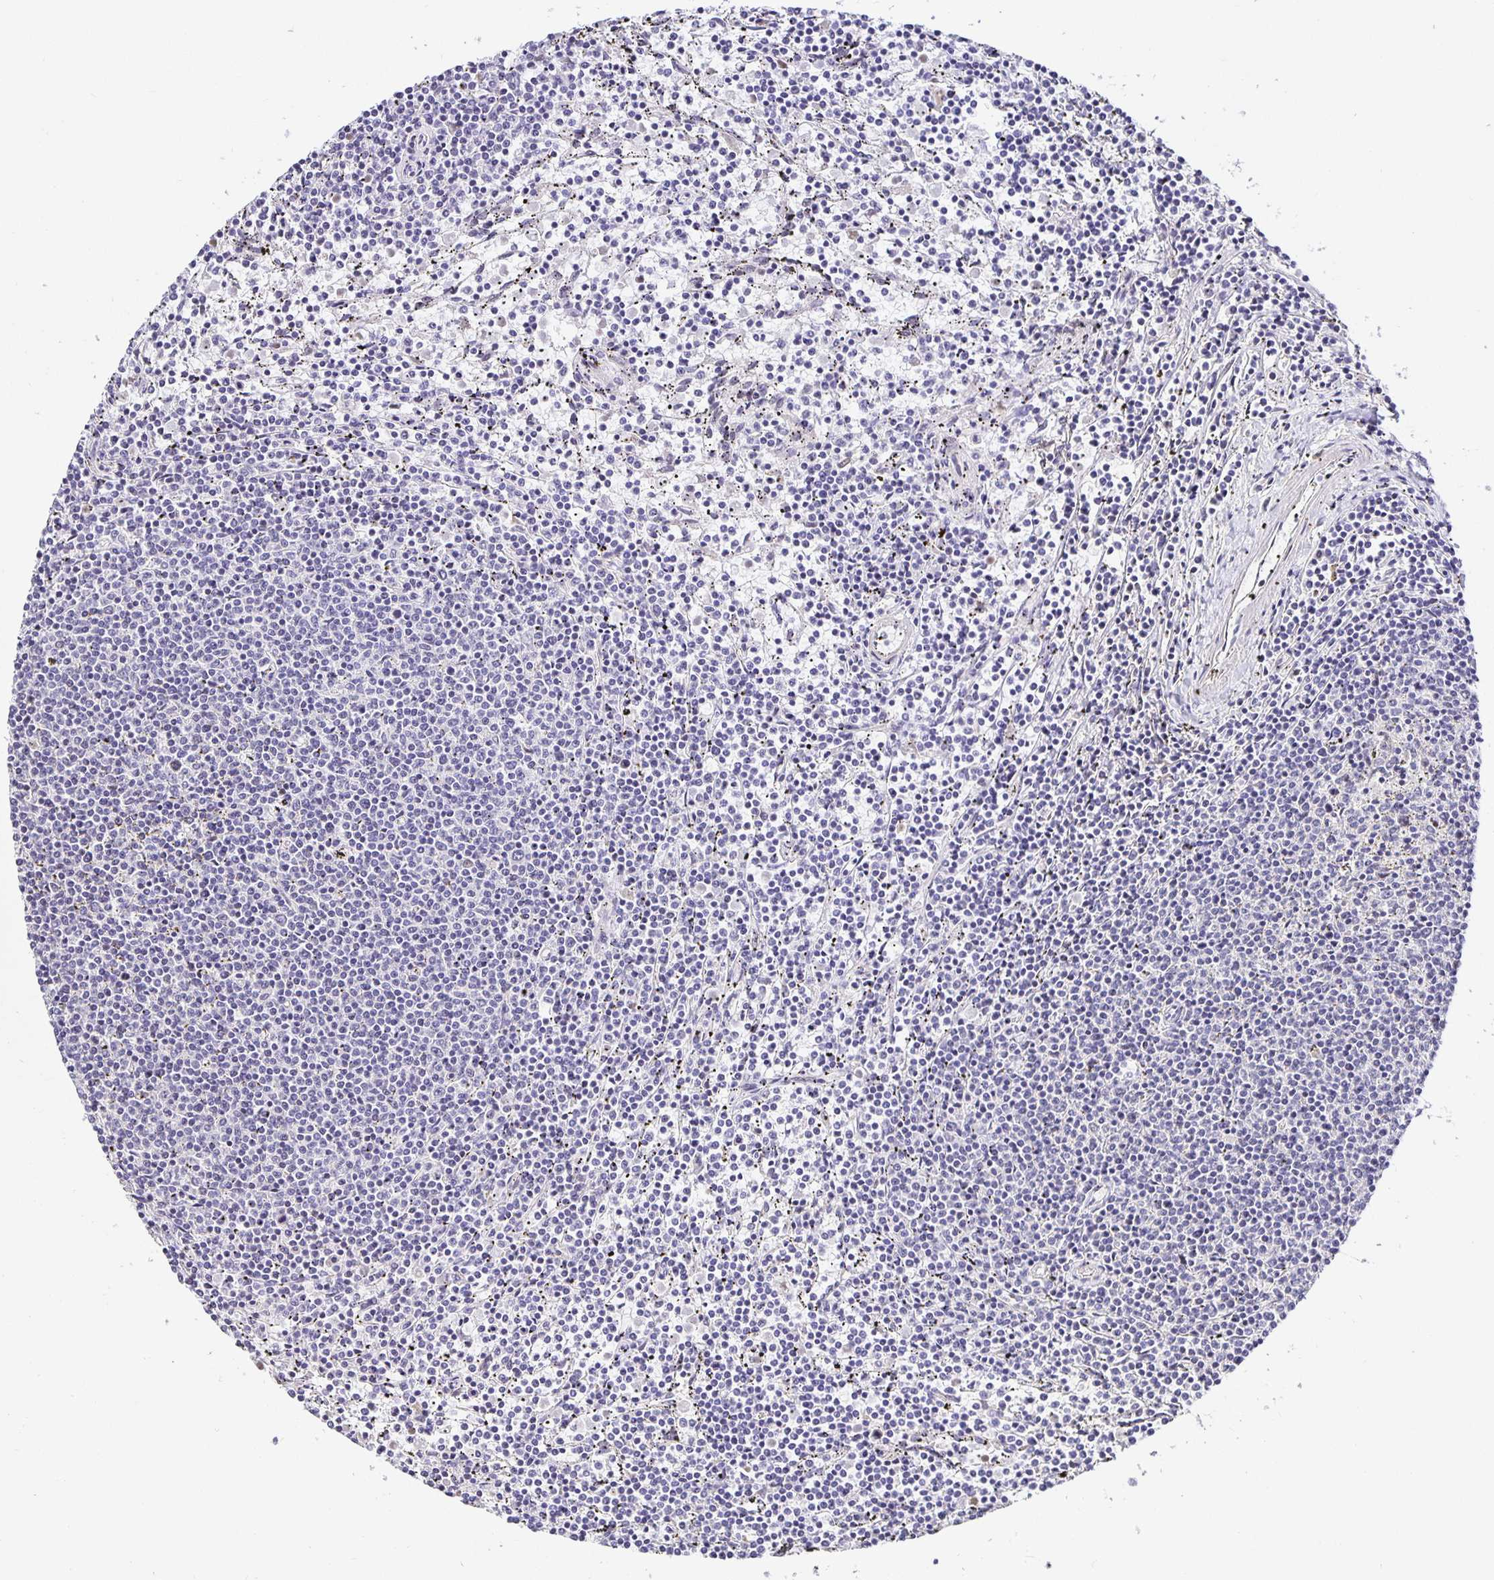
{"staining": {"intensity": "negative", "quantity": "none", "location": "none"}, "tissue": "lymphoma", "cell_type": "Tumor cells", "image_type": "cancer", "snomed": [{"axis": "morphology", "description": "Malignant lymphoma, non-Hodgkin's type, Low grade"}, {"axis": "topography", "description": "Spleen"}], "caption": "Histopathology image shows no significant protein staining in tumor cells of lymphoma.", "gene": "TJP3", "patient": {"sex": "female", "age": 50}}